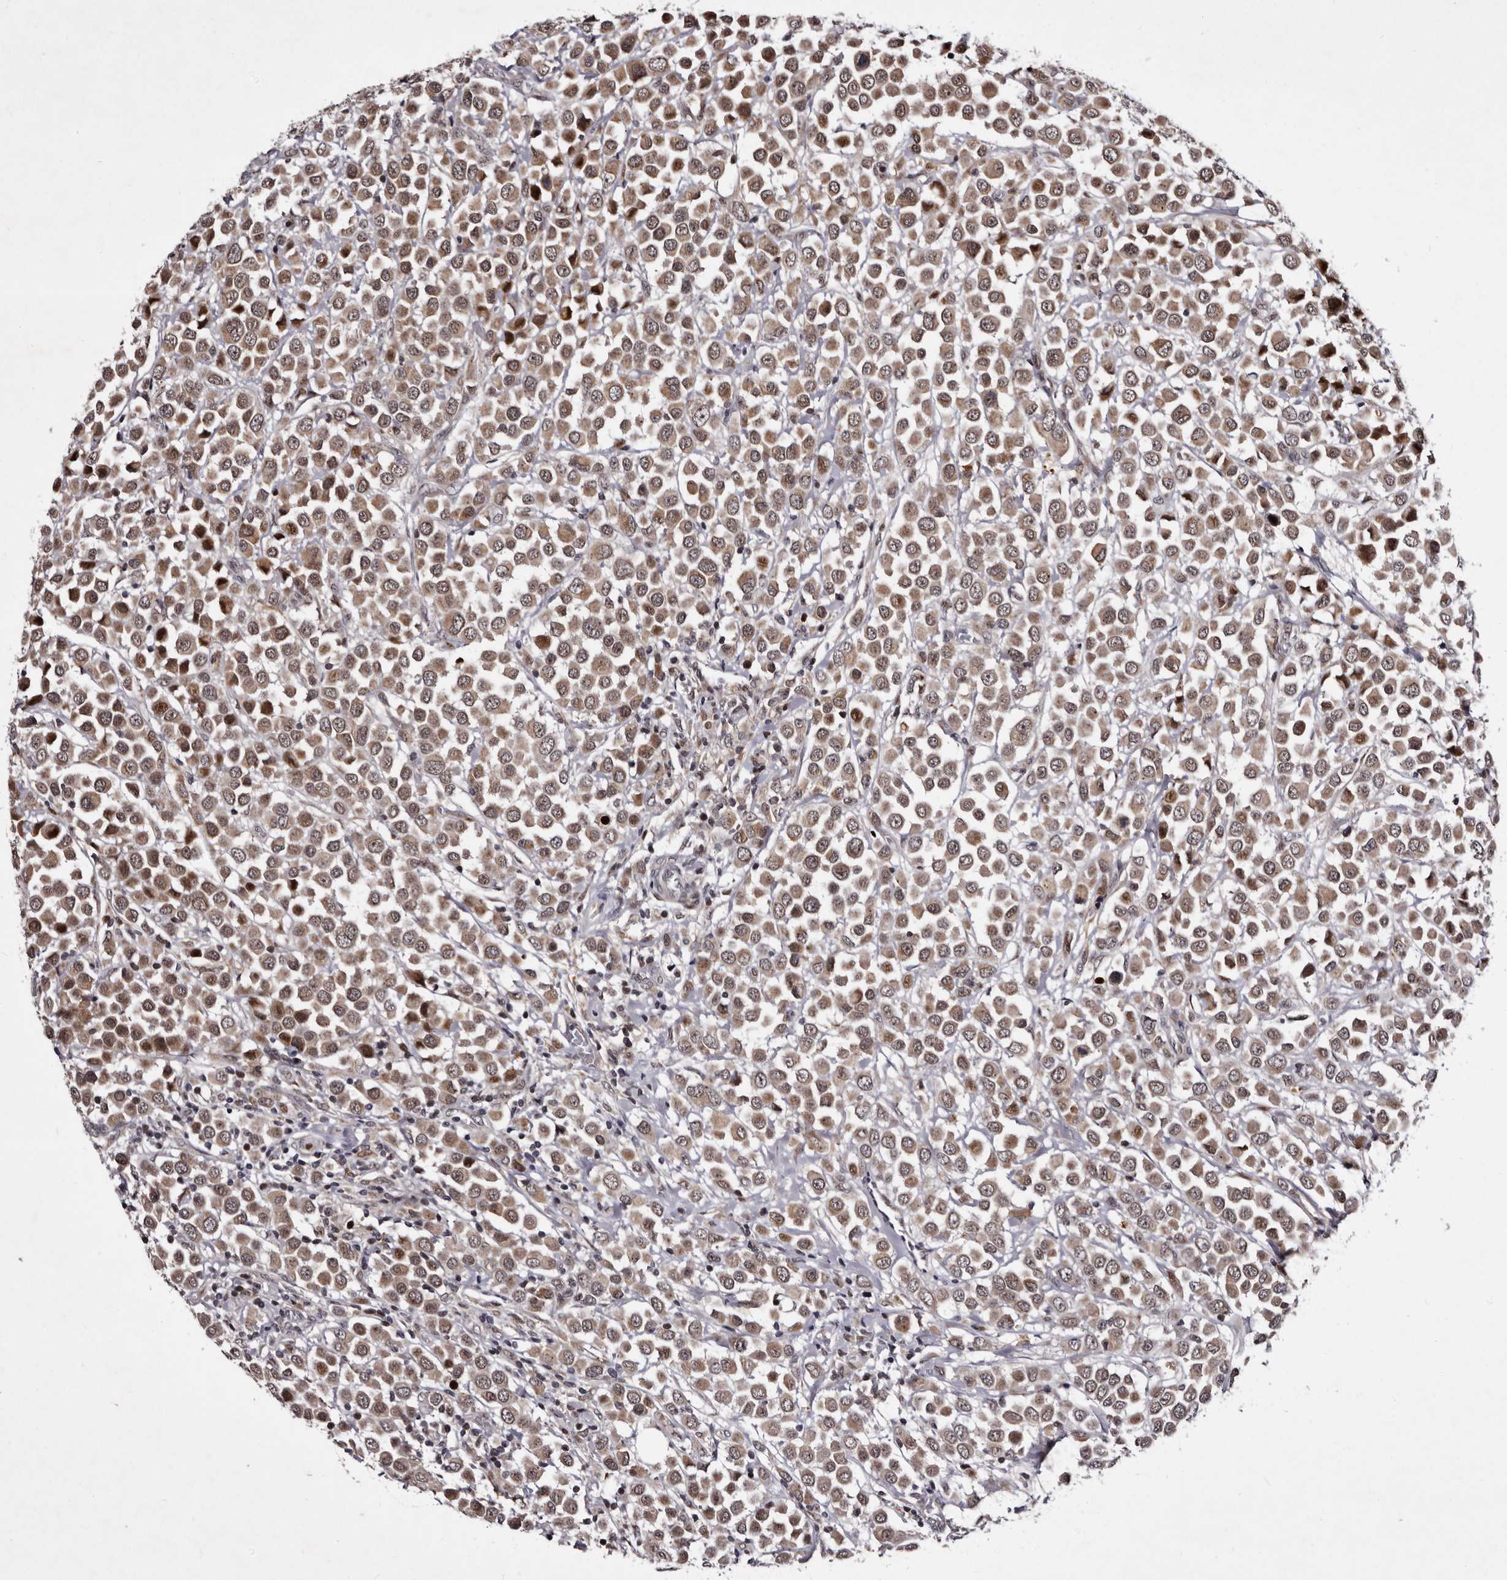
{"staining": {"intensity": "moderate", "quantity": ">75%", "location": "cytoplasmic/membranous,nuclear"}, "tissue": "breast cancer", "cell_type": "Tumor cells", "image_type": "cancer", "snomed": [{"axis": "morphology", "description": "Duct carcinoma"}, {"axis": "topography", "description": "Breast"}], "caption": "Breast cancer (invasive ductal carcinoma) stained with a brown dye demonstrates moderate cytoplasmic/membranous and nuclear positive staining in about >75% of tumor cells.", "gene": "TNKS", "patient": {"sex": "female", "age": 61}}